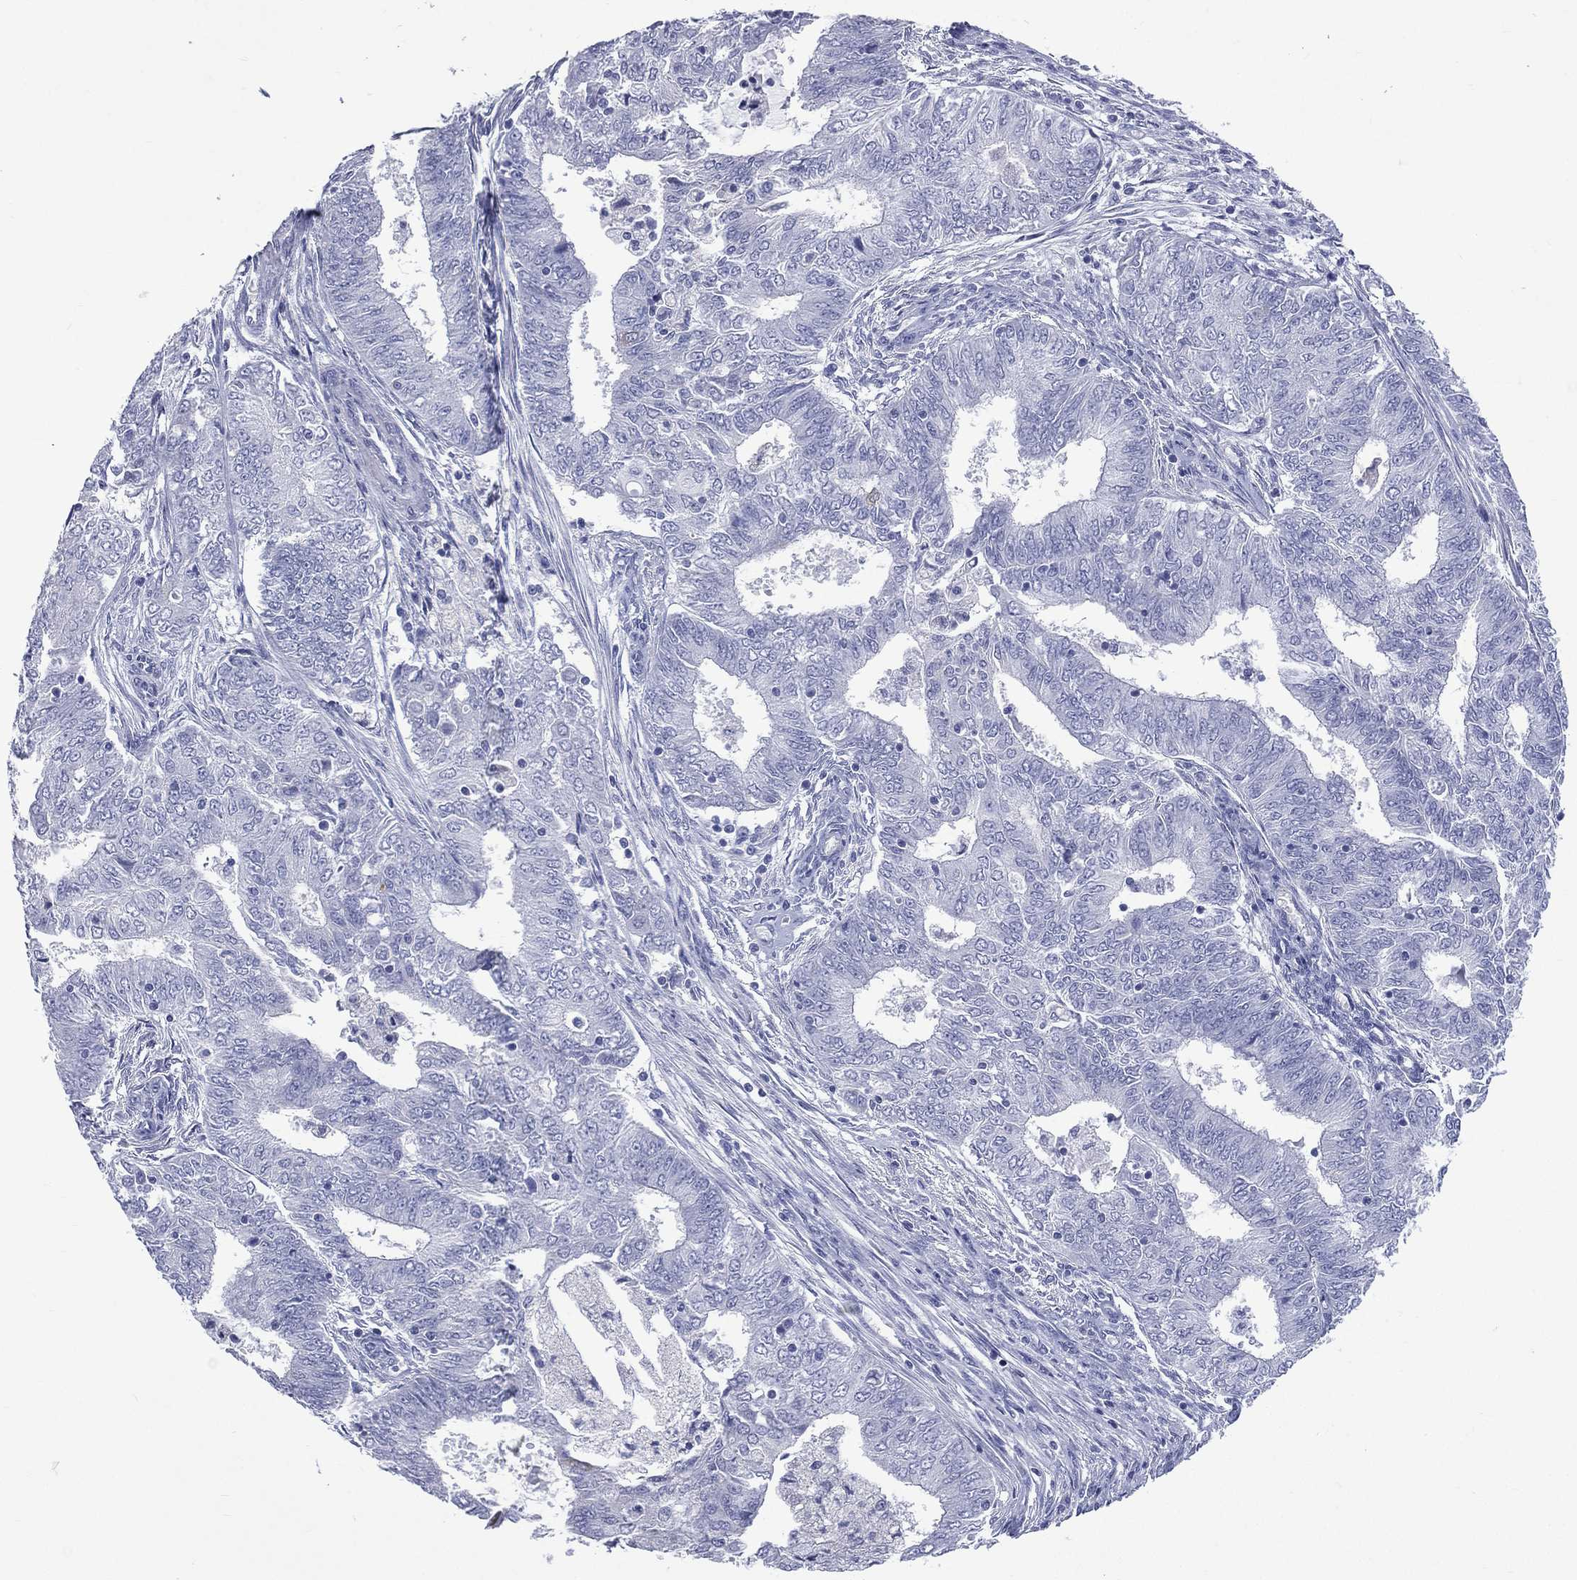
{"staining": {"intensity": "negative", "quantity": "none", "location": "none"}, "tissue": "endometrial cancer", "cell_type": "Tumor cells", "image_type": "cancer", "snomed": [{"axis": "morphology", "description": "Adenocarcinoma, NOS"}, {"axis": "topography", "description": "Endometrium"}], "caption": "A micrograph of adenocarcinoma (endometrial) stained for a protein displays no brown staining in tumor cells. Nuclei are stained in blue.", "gene": "CES2", "patient": {"sex": "female", "age": 62}}